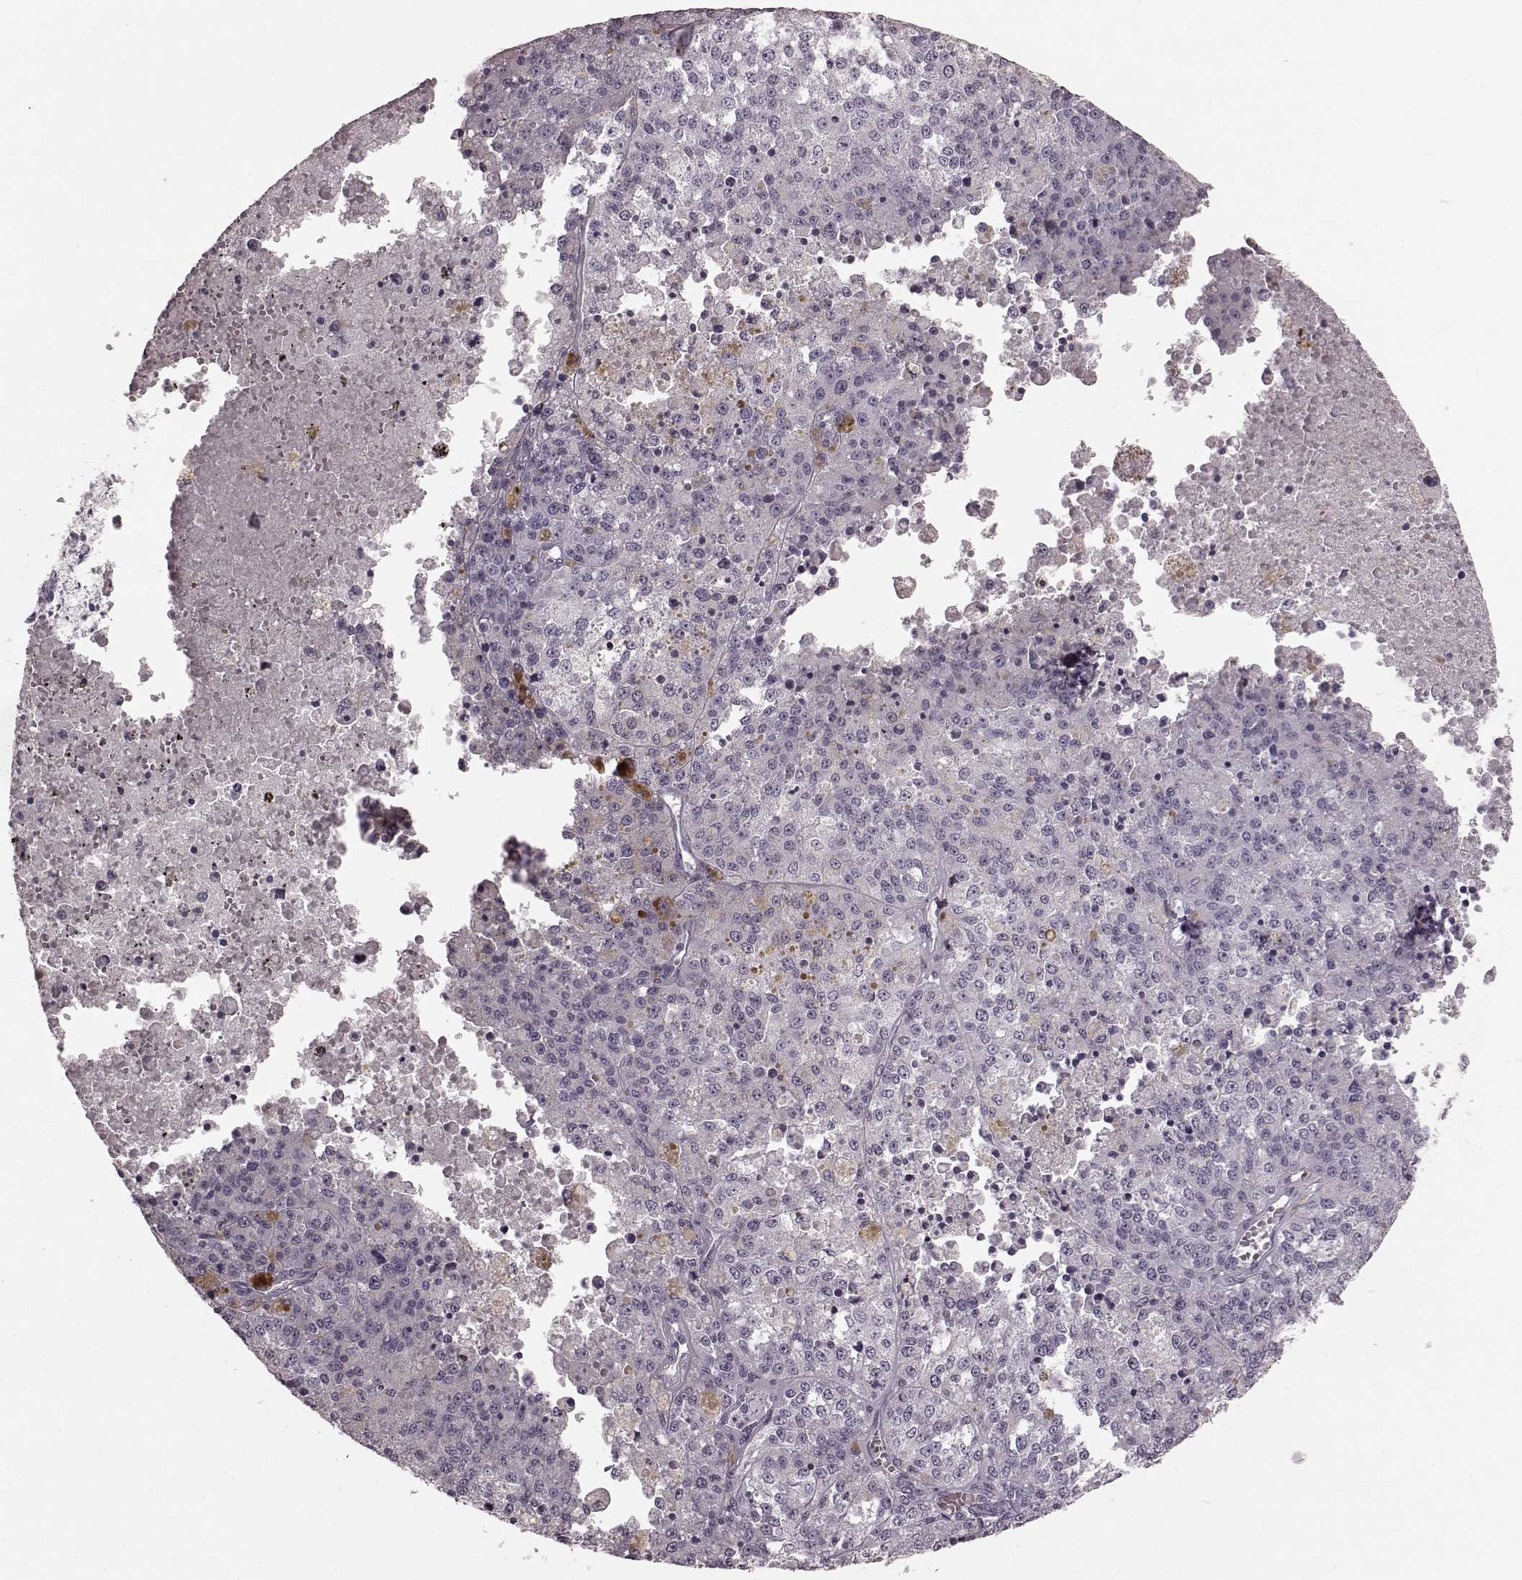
{"staining": {"intensity": "negative", "quantity": "none", "location": "none"}, "tissue": "melanoma", "cell_type": "Tumor cells", "image_type": "cancer", "snomed": [{"axis": "morphology", "description": "Malignant melanoma, Metastatic site"}, {"axis": "topography", "description": "Lymph node"}], "caption": "This micrograph is of malignant melanoma (metastatic site) stained with immunohistochemistry (IHC) to label a protein in brown with the nuclei are counter-stained blue. There is no expression in tumor cells.", "gene": "TRPM1", "patient": {"sex": "female", "age": 64}}